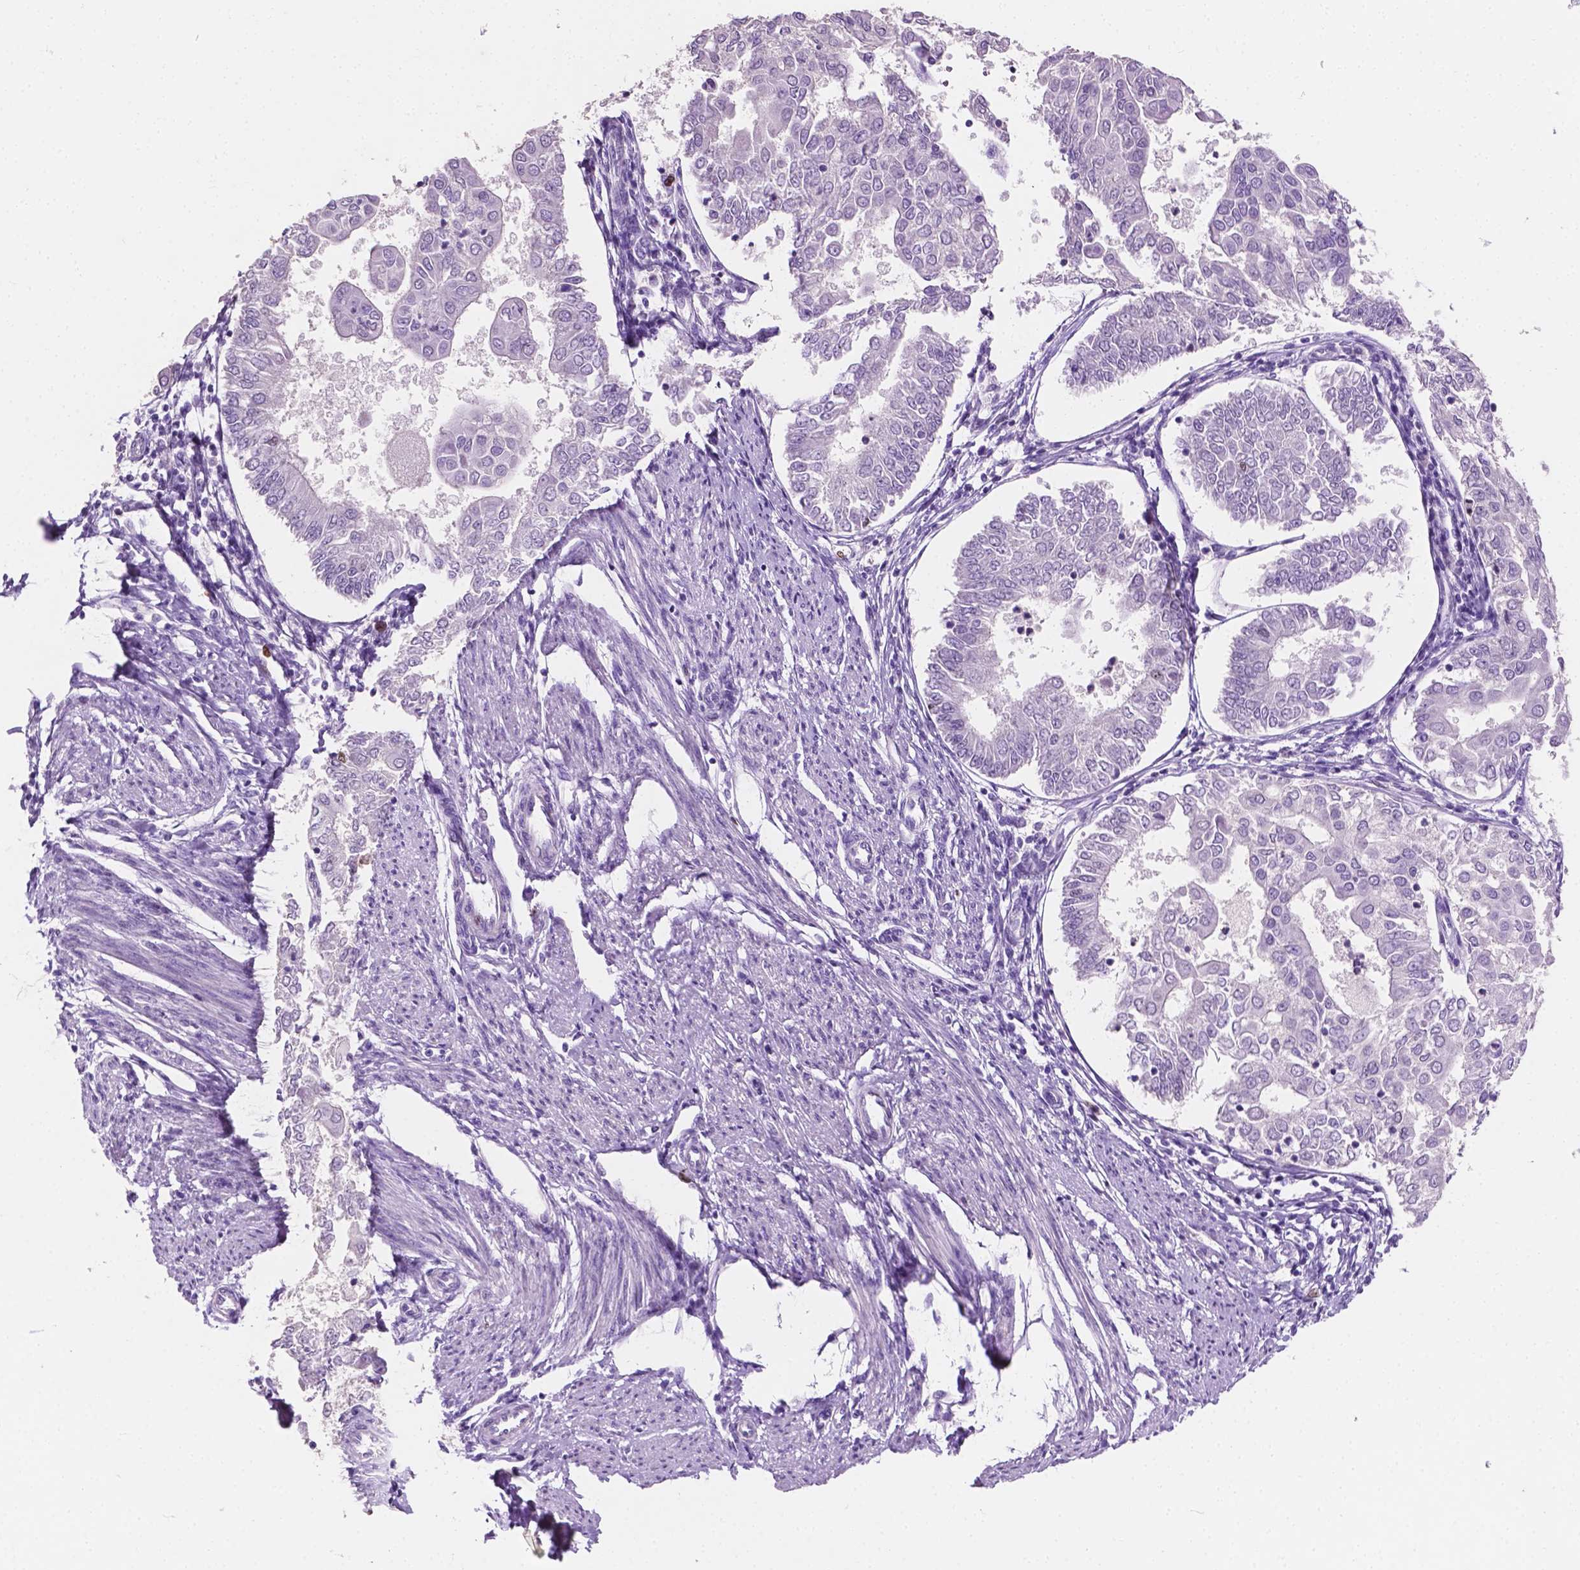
{"staining": {"intensity": "negative", "quantity": "none", "location": "none"}, "tissue": "endometrial cancer", "cell_type": "Tumor cells", "image_type": "cancer", "snomed": [{"axis": "morphology", "description": "Adenocarcinoma, NOS"}, {"axis": "topography", "description": "Endometrium"}], "caption": "A photomicrograph of human adenocarcinoma (endometrial) is negative for staining in tumor cells.", "gene": "SIAH2", "patient": {"sex": "female", "age": 68}}